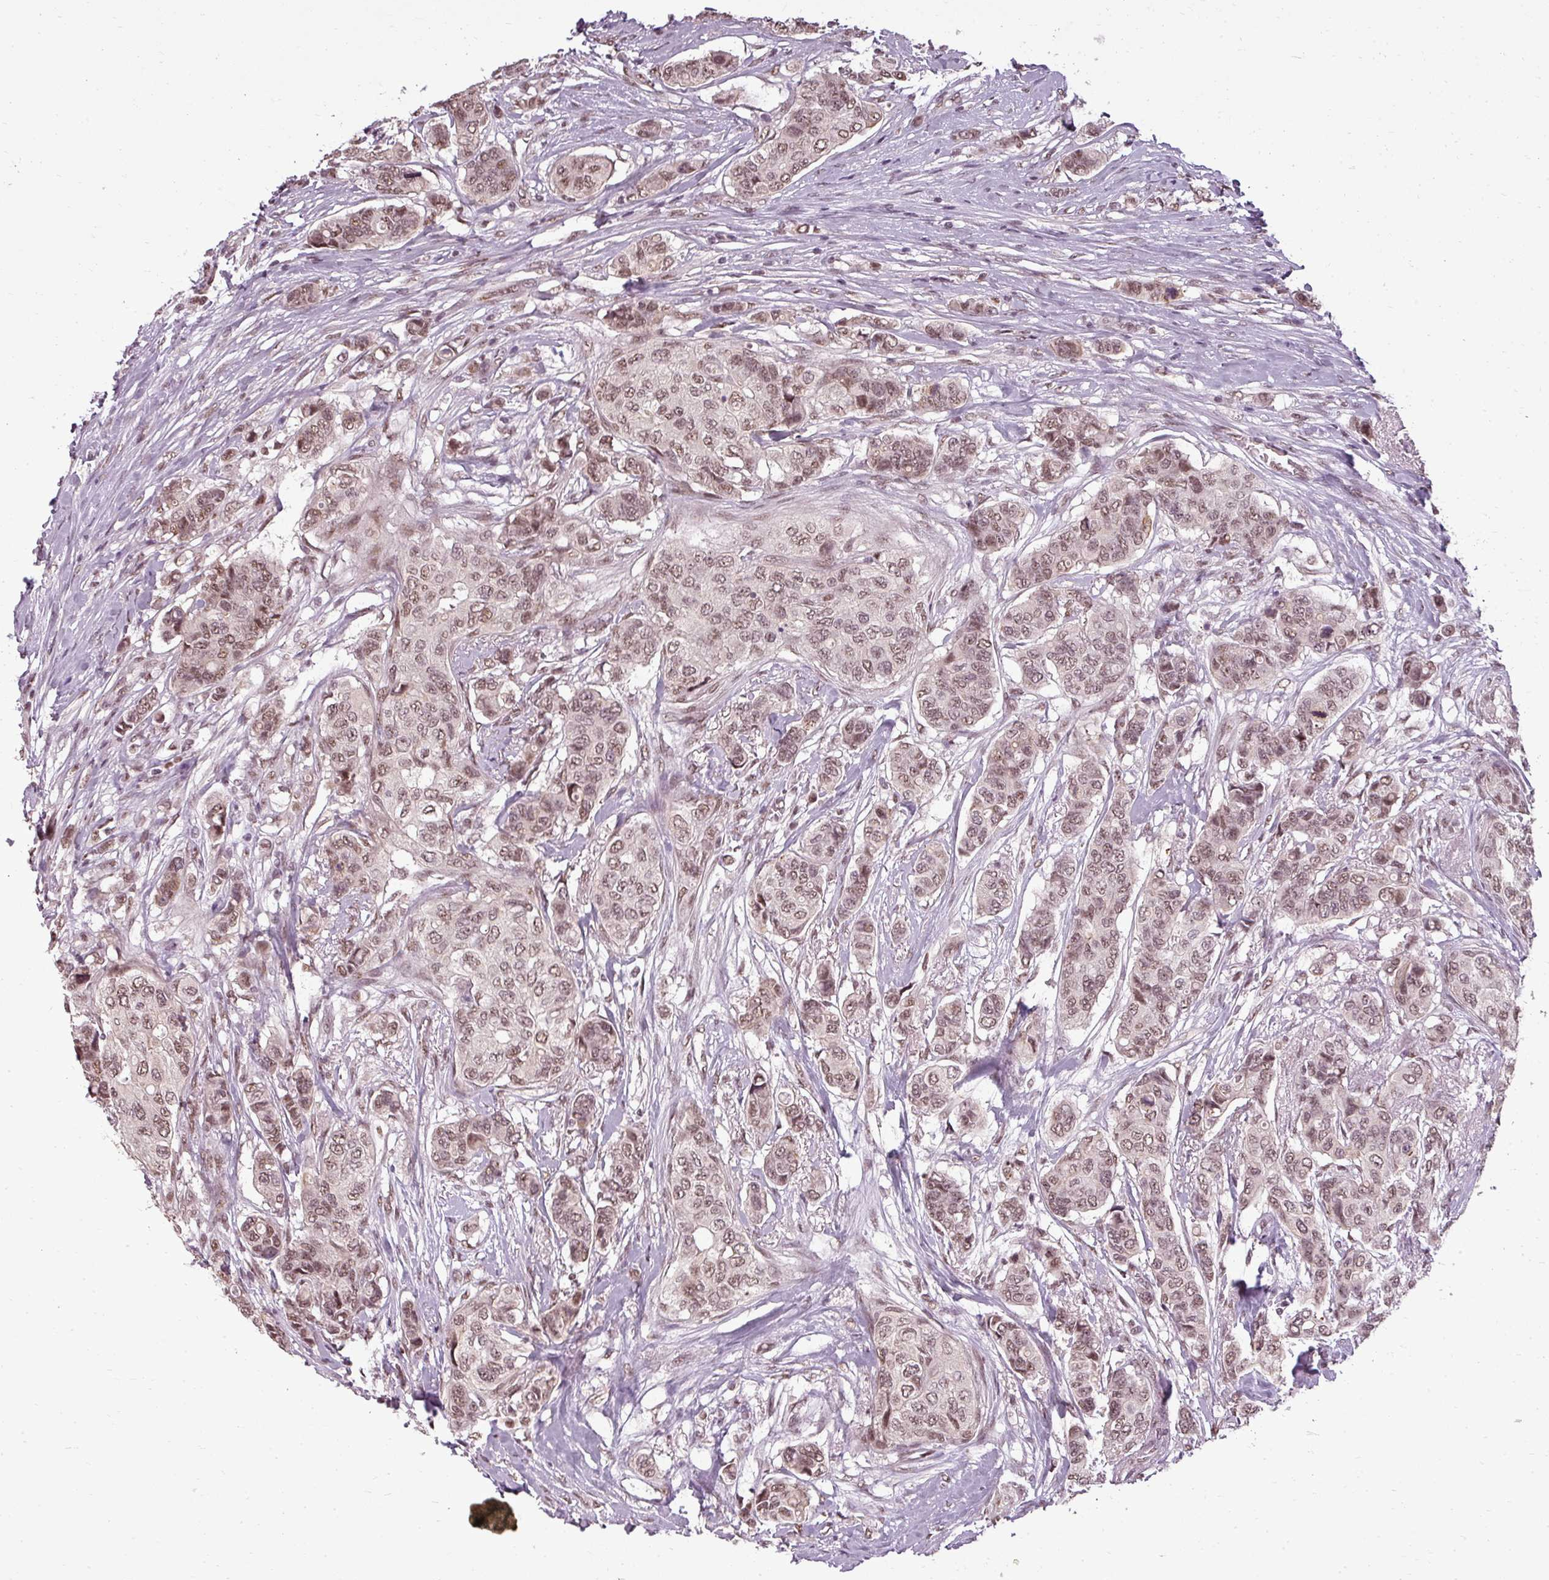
{"staining": {"intensity": "moderate", "quantity": ">75%", "location": "nuclear"}, "tissue": "breast cancer", "cell_type": "Tumor cells", "image_type": "cancer", "snomed": [{"axis": "morphology", "description": "Lobular carcinoma"}, {"axis": "topography", "description": "Breast"}], "caption": "Immunohistochemical staining of human lobular carcinoma (breast) demonstrates medium levels of moderate nuclear protein positivity in about >75% of tumor cells. (IHC, brightfield microscopy, high magnification).", "gene": "BCAS3", "patient": {"sex": "female", "age": 51}}